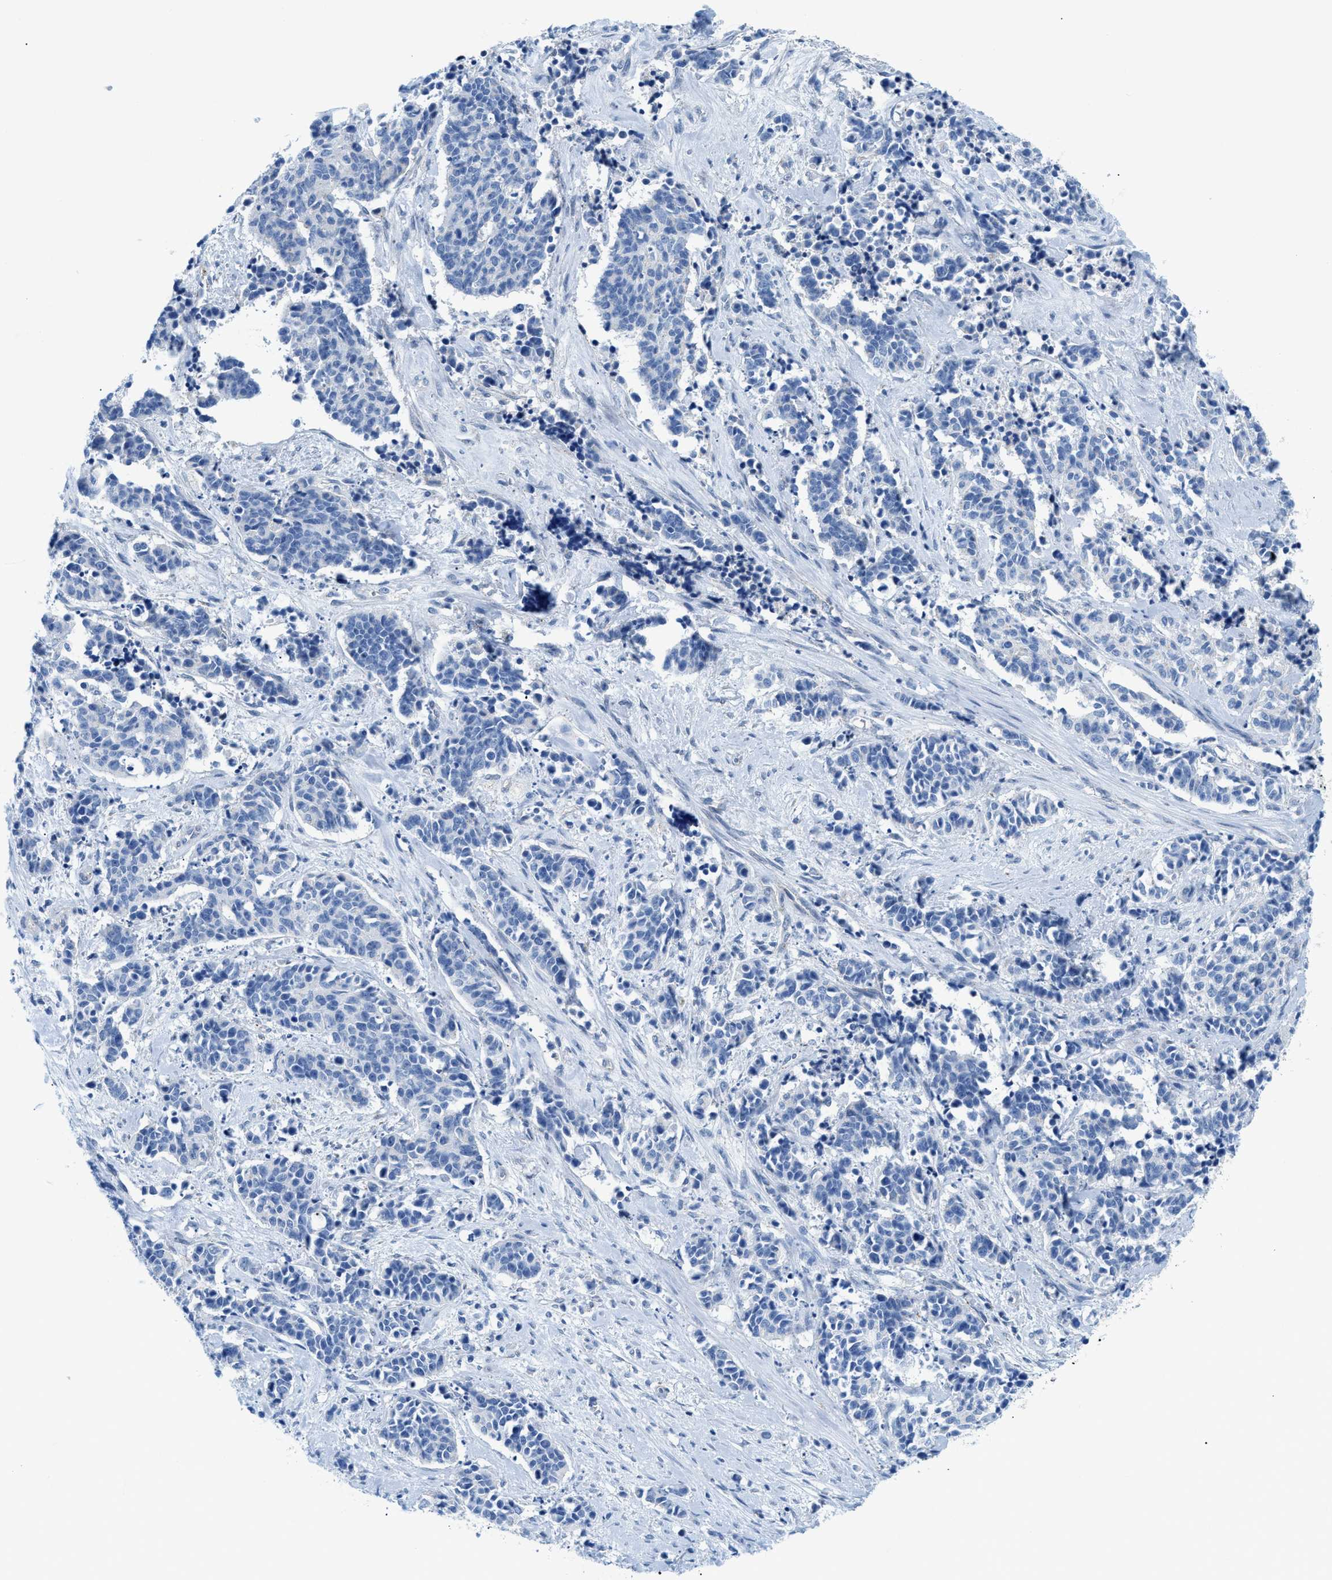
{"staining": {"intensity": "negative", "quantity": "none", "location": "none"}, "tissue": "cervical cancer", "cell_type": "Tumor cells", "image_type": "cancer", "snomed": [{"axis": "morphology", "description": "Squamous cell carcinoma, NOS"}, {"axis": "topography", "description": "Cervix"}], "caption": "Human cervical cancer stained for a protein using immunohistochemistry (IHC) reveals no positivity in tumor cells.", "gene": "FDCSP", "patient": {"sex": "female", "age": 35}}